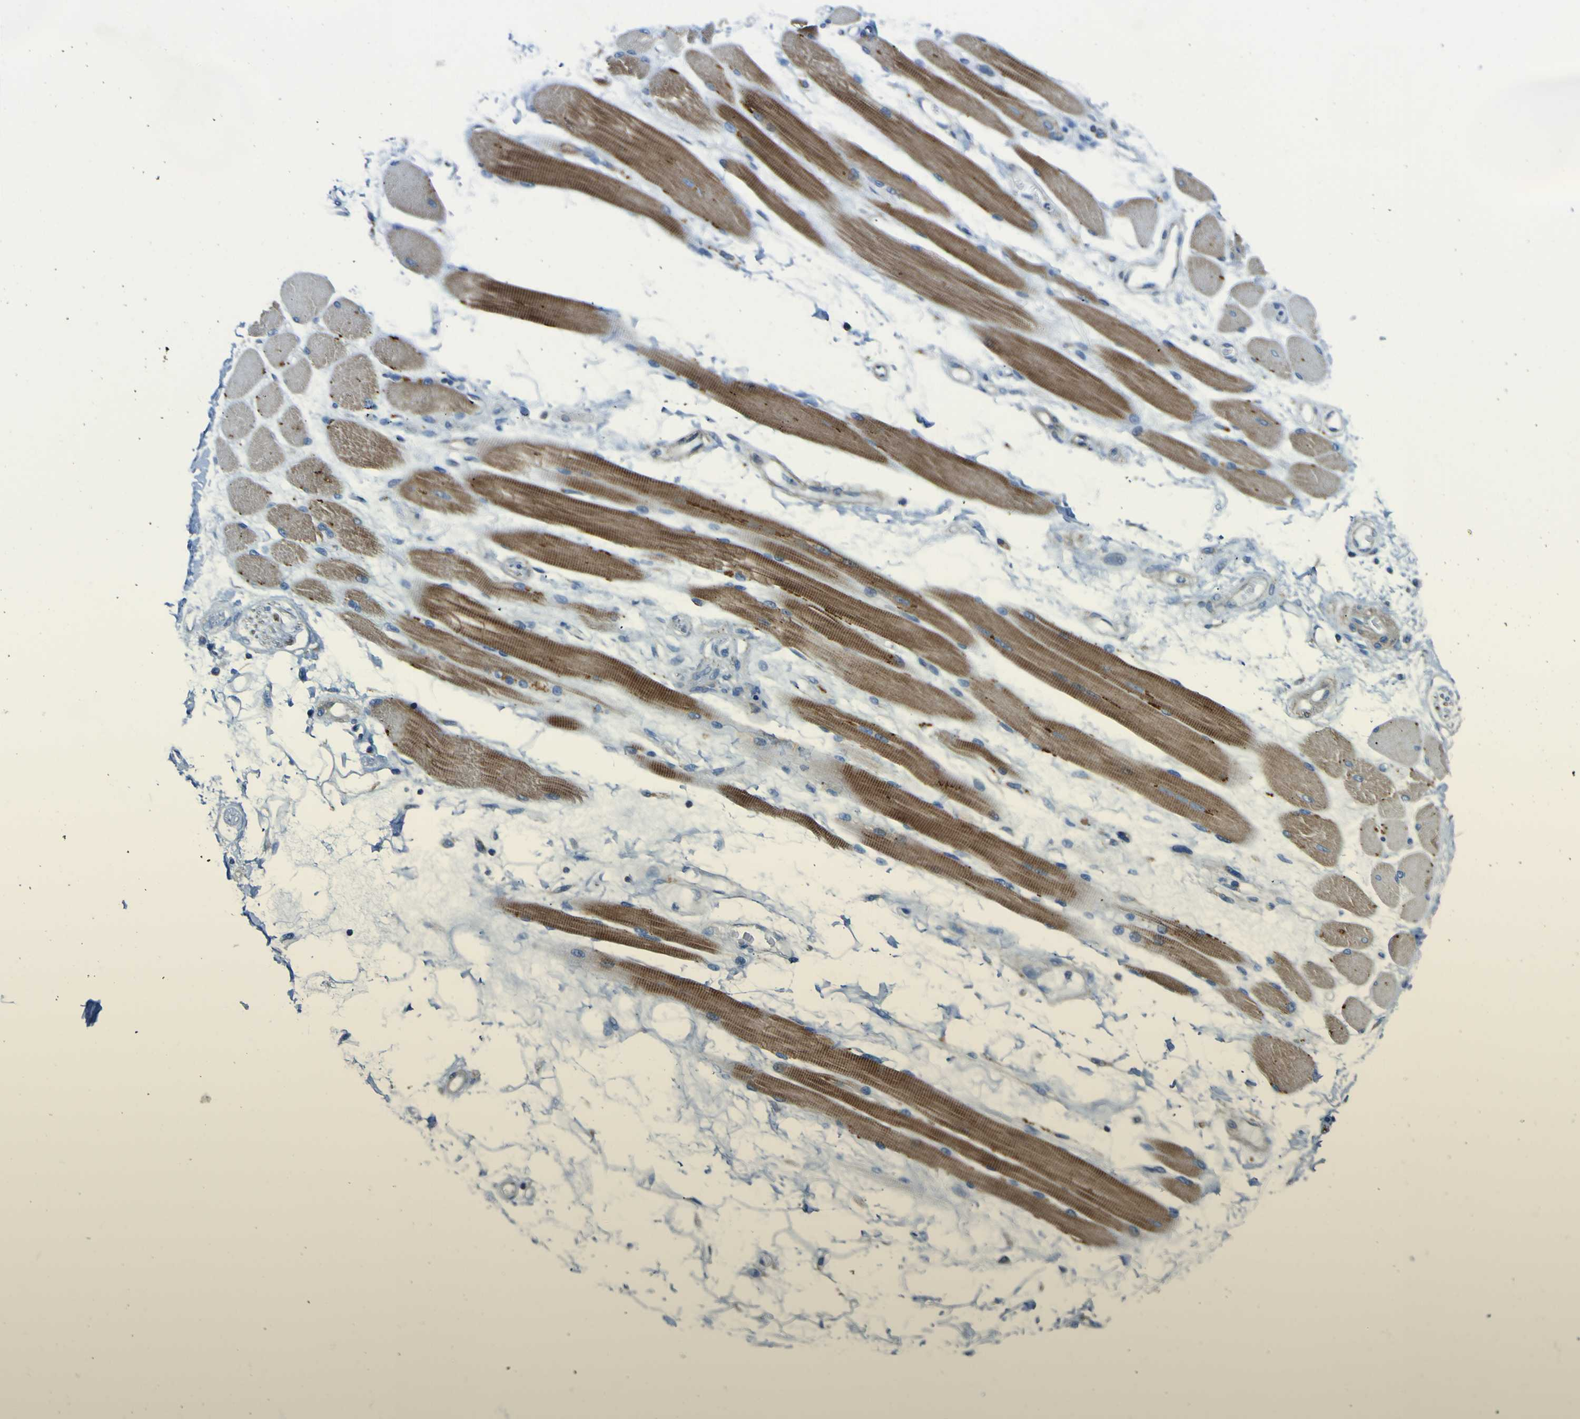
{"staining": {"intensity": "moderate", "quantity": ">75%", "location": "cytoplasmic/membranous"}, "tissue": "skeletal muscle", "cell_type": "Myocytes", "image_type": "normal", "snomed": [{"axis": "morphology", "description": "Normal tissue, NOS"}, {"axis": "topography", "description": "Skeletal muscle"}, {"axis": "topography", "description": "Peripheral nerve tissue"}], "caption": "Protein staining shows moderate cytoplasmic/membranous positivity in approximately >75% of myocytes in unremarkable skeletal muscle.", "gene": "ALDH18A1", "patient": {"sex": "female", "age": 84}}